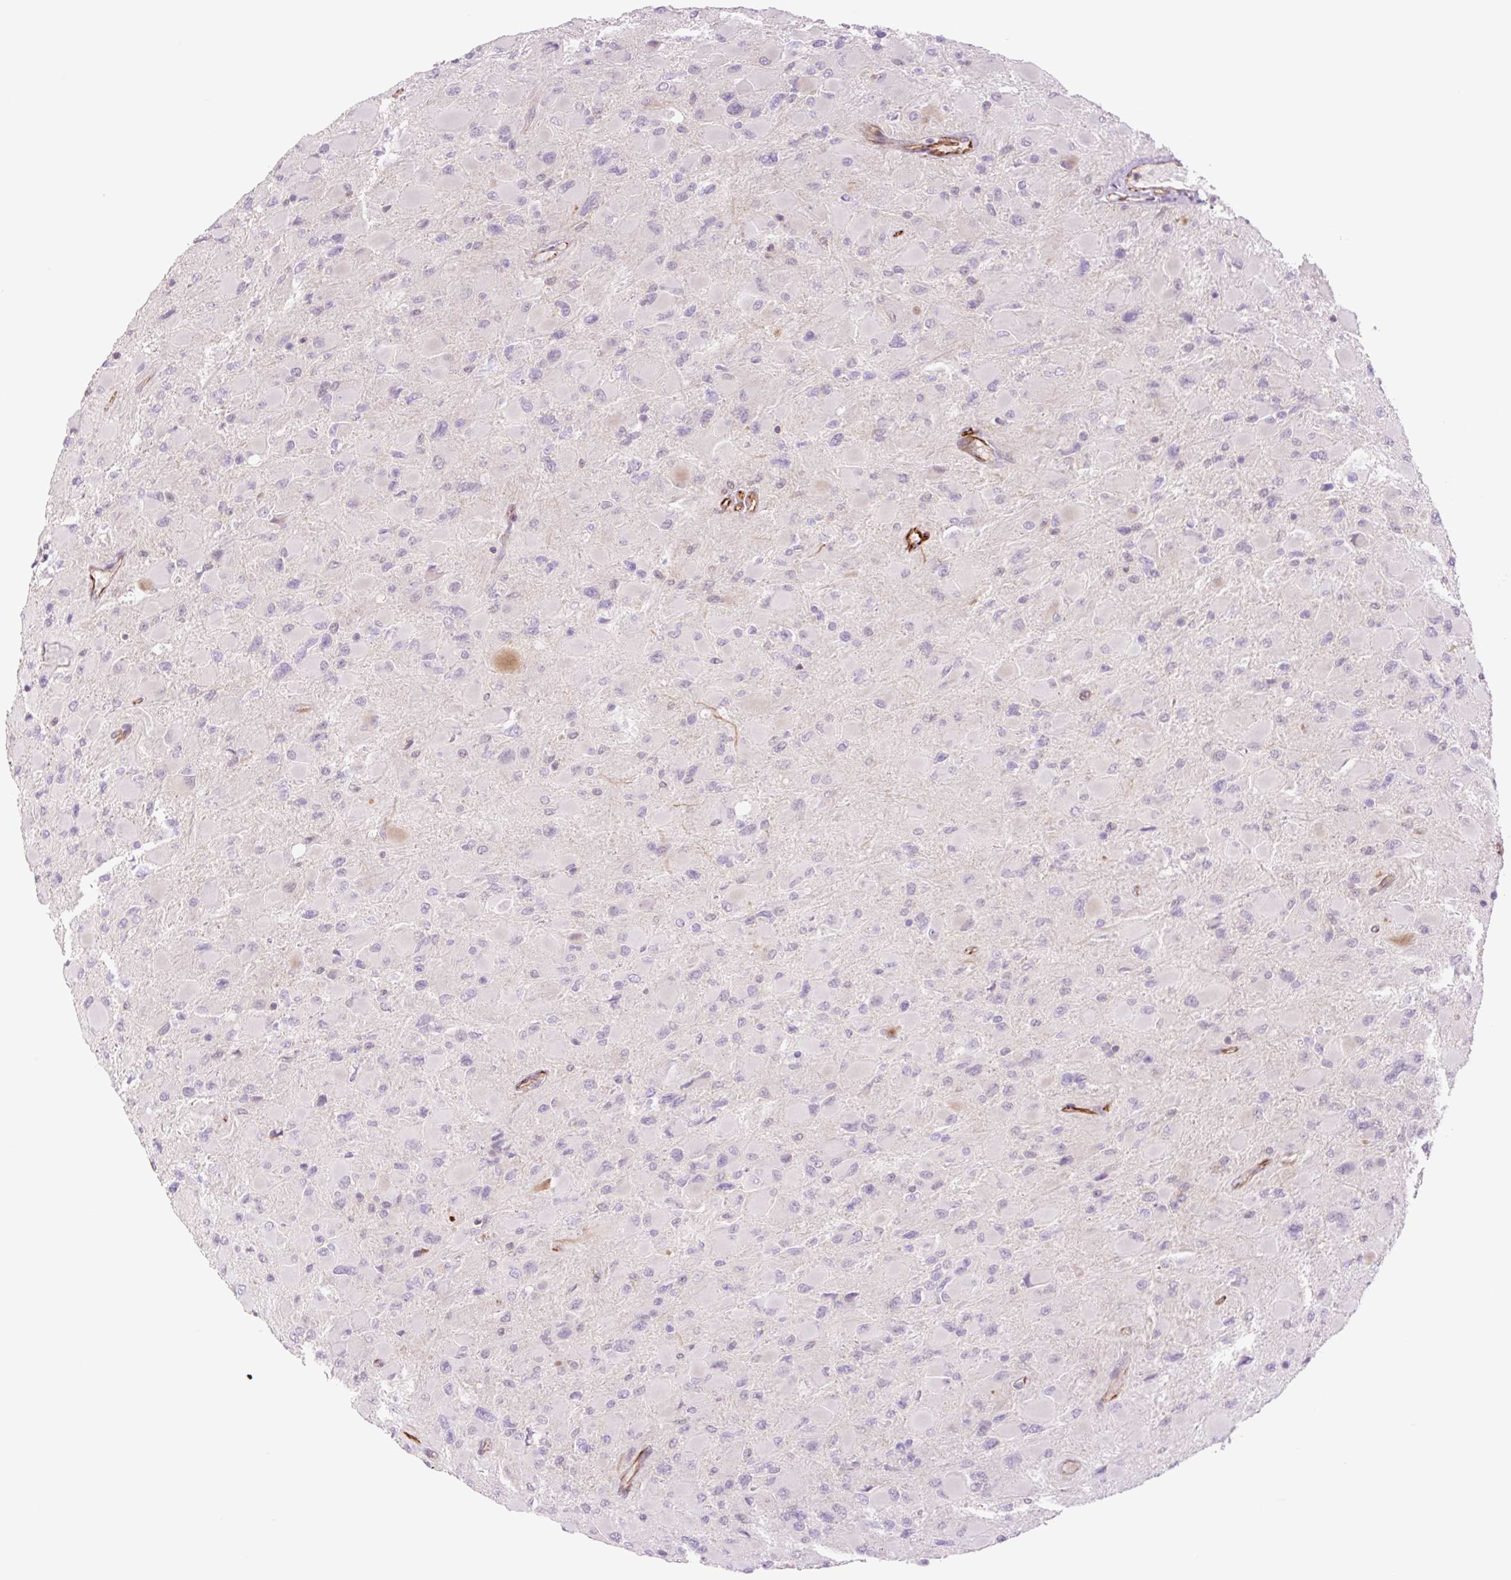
{"staining": {"intensity": "negative", "quantity": "none", "location": "none"}, "tissue": "glioma", "cell_type": "Tumor cells", "image_type": "cancer", "snomed": [{"axis": "morphology", "description": "Glioma, malignant, High grade"}, {"axis": "topography", "description": "Cerebral cortex"}], "caption": "Immunohistochemistry histopathology image of malignant high-grade glioma stained for a protein (brown), which exhibits no positivity in tumor cells.", "gene": "ZFYVE21", "patient": {"sex": "female", "age": 36}}